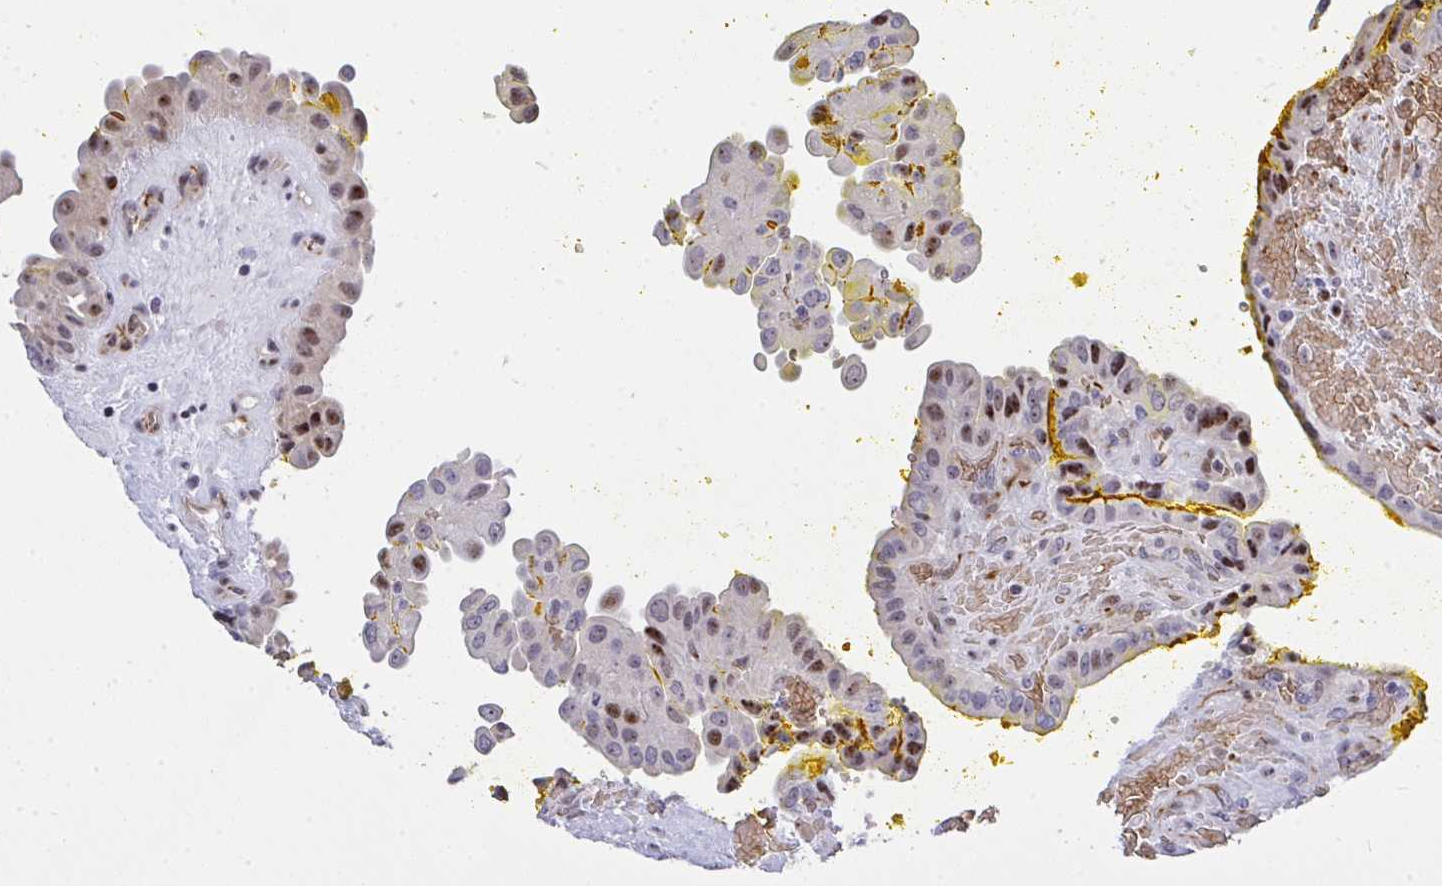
{"staining": {"intensity": "moderate", "quantity": "25%-75%", "location": "nuclear"}, "tissue": "thyroid cancer", "cell_type": "Tumor cells", "image_type": "cancer", "snomed": [{"axis": "morphology", "description": "Papillary adenocarcinoma, NOS"}, {"axis": "topography", "description": "Thyroid gland"}], "caption": "Immunohistochemistry (IHC) micrograph of neoplastic tissue: thyroid cancer stained using immunohistochemistry (IHC) exhibits medium levels of moderate protein expression localized specifically in the nuclear of tumor cells, appearing as a nuclear brown color.", "gene": "PLPPR3", "patient": {"sex": "male", "age": 87}}